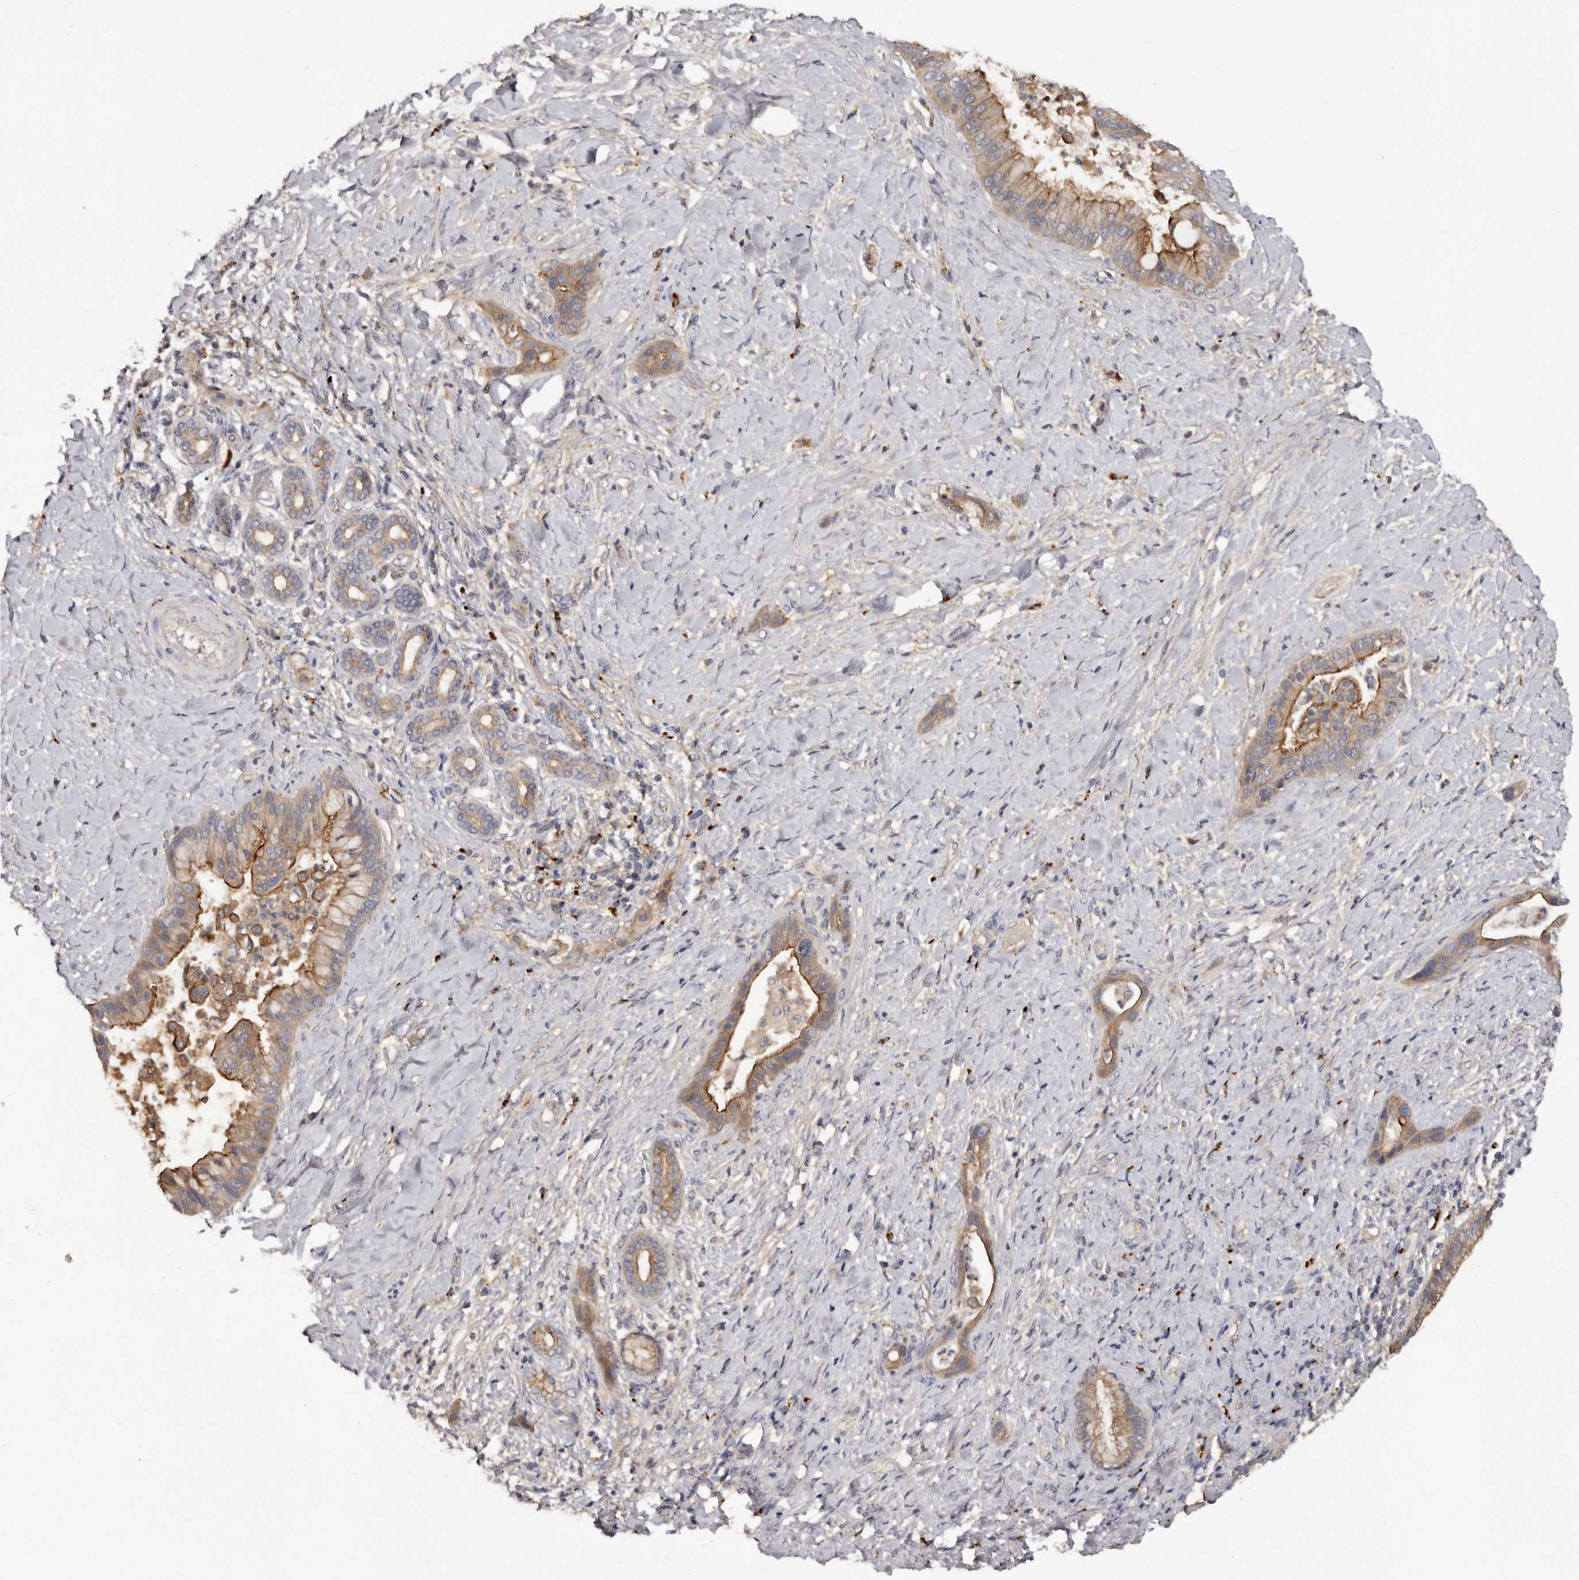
{"staining": {"intensity": "moderate", "quantity": ">75%", "location": "cytoplasmic/membranous"}, "tissue": "liver cancer", "cell_type": "Tumor cells", "image_type": "cancer", "snomed": [{"axis": "morphology", "description": "Cholangiocarcinoma"}, {"axis": "topography", "description": "Liver"}], "caption": "About >75% of tumor cells in liver cancer exhibit moderate cytoplasmic/membranous protein positivity as visualized by brown immunohistochemical staining.", "gene": "INKA2", "patient": {"sex": "female", "age": 54}}